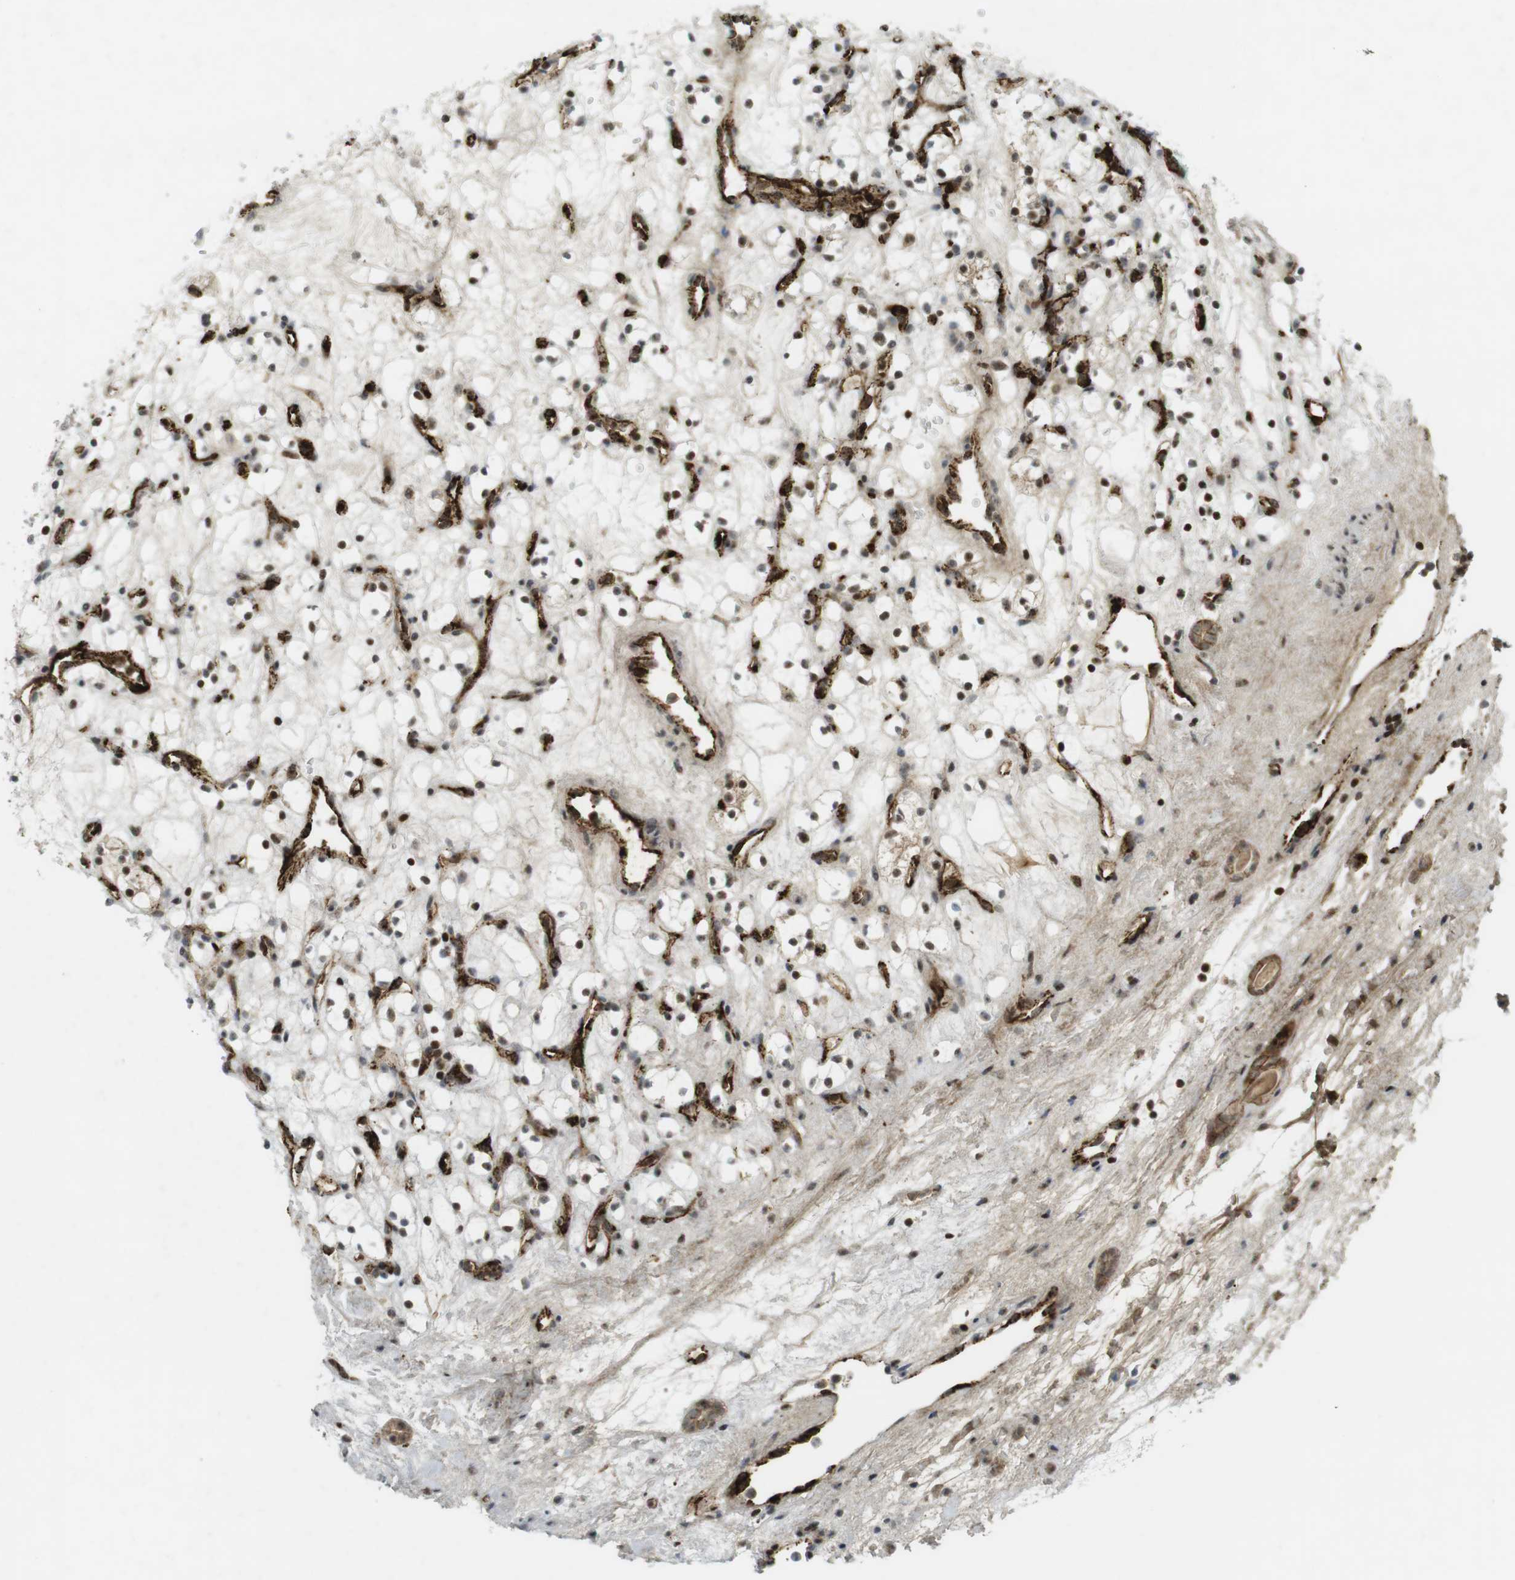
{"staining": {"intensity": "negative", "quantity": "none", "location": "none"}, "tissue": "renal cancer", "cell_type": "Tumor cells", "image_type": "cancer", "snomed": [{"axis": "morphology", "description": "Adenocarcinoma, NOS"}, {"axis": "topography", "description": "Kidney"}], "caption": "Immunohistochemistry photomicrograph of renal cancer (adenocarcinoma) stained for a protein (brown), which exhibits no expression in tumor cells.", "gene": "PPP1R13B", "patient": {"sex": "female", "age": 60}}